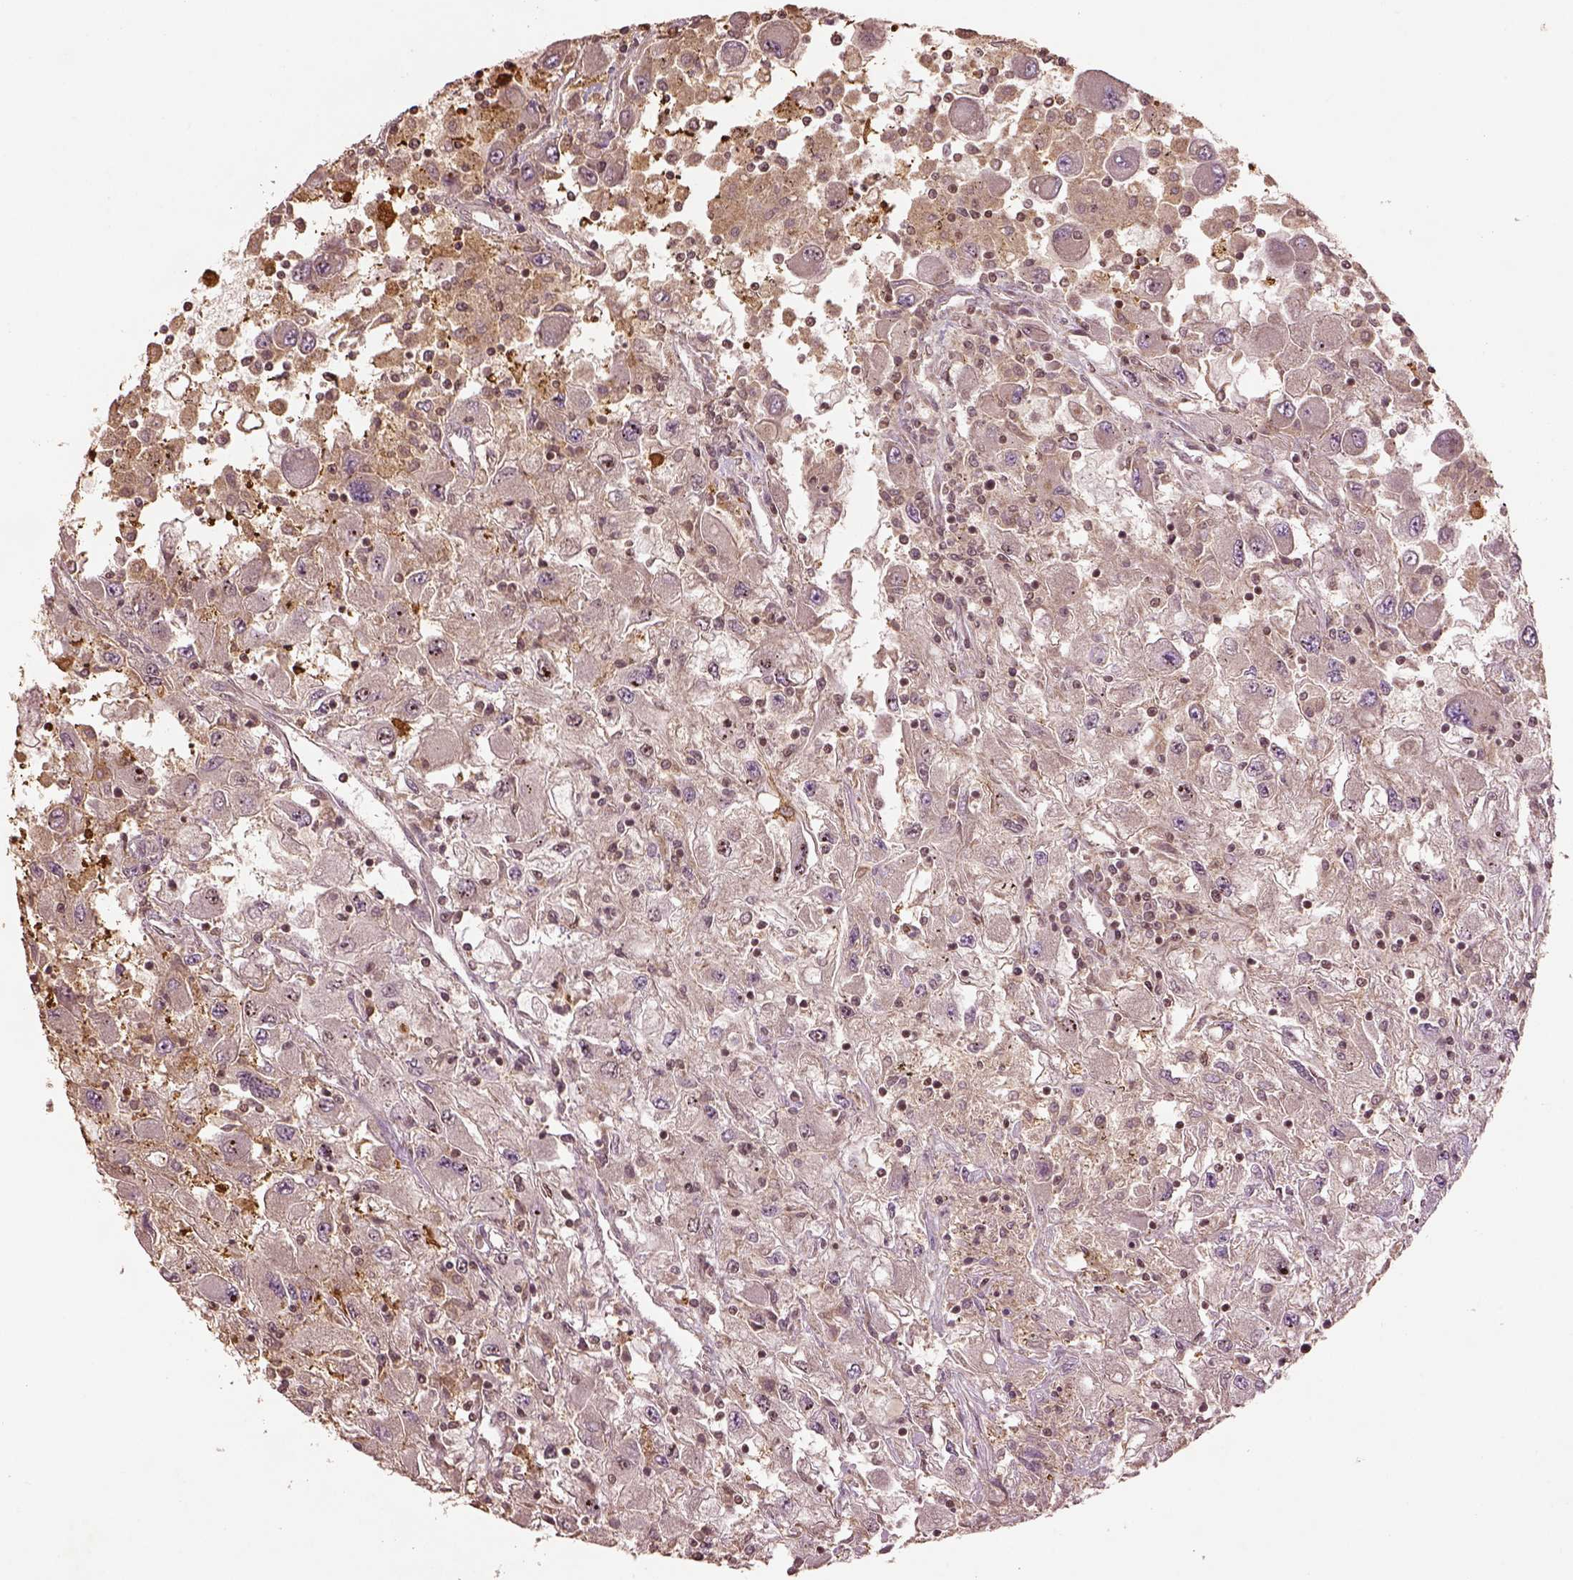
{"staining": {"intensity": "weak", "quantity": "<25%", "location": "nuclear"}, "tissue": "renal cancer", "cell_type": "Tumor cells", "image_type": "cancer", "snomed": [{"axis": "morphology", "description": "Adenocarcinoma, NOS"}, {"axis": "topography", "description": "Kidney"}], "caption": "High magnification brightfield microscopy of renal adenocarcinoma stained with DAB (3,3'-diaminobenzidine) (brown) and counterstained with hematoxylin (blue): tumor cells show no significant positivity.", "gene": "BRD9", "patient": {"sex": "female", "age": 67}}